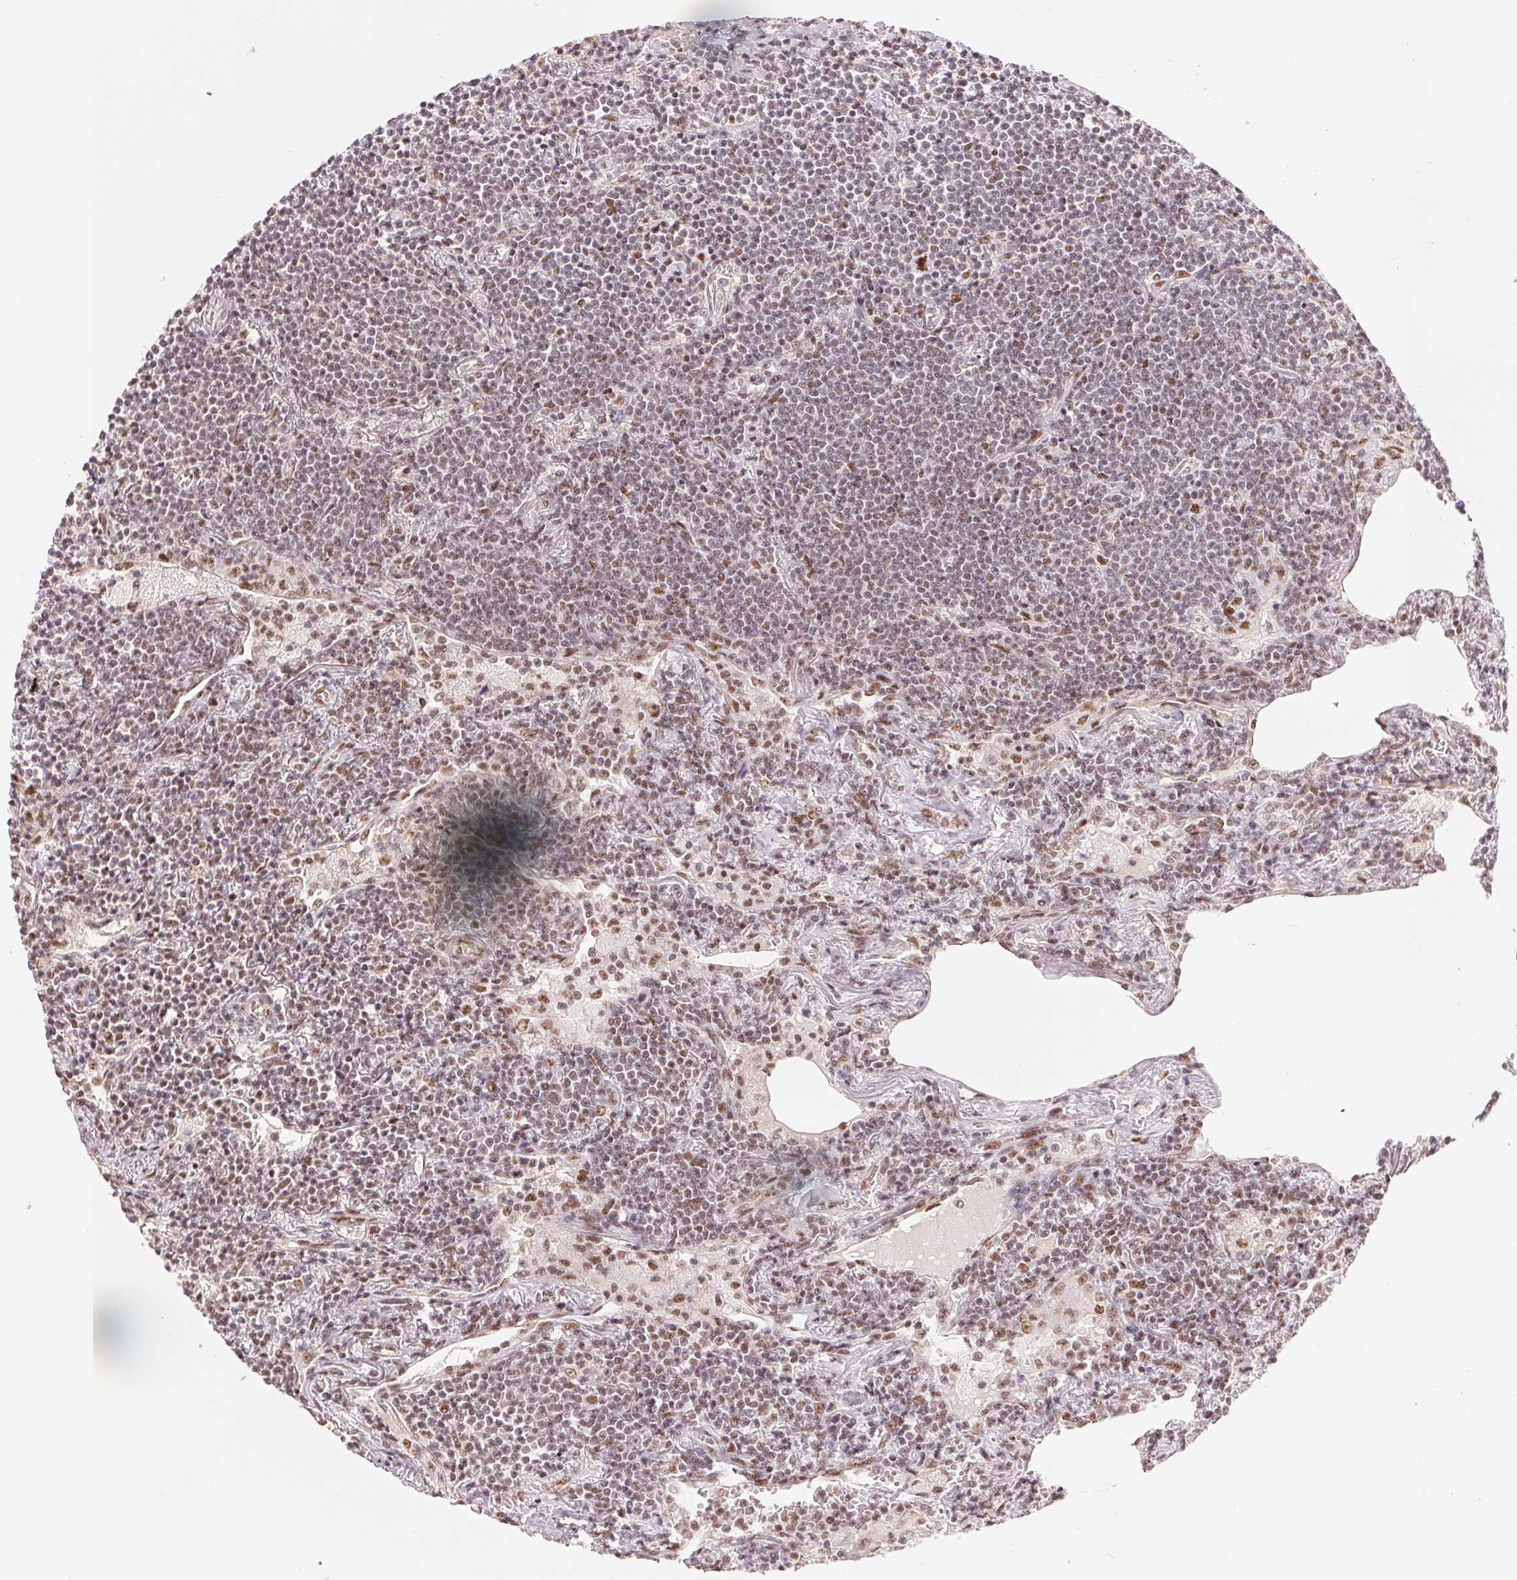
{"staining": {"intensity": "moderate", "quantity": ">75%", "location": "nuclear"}, "tissue": "lymphoma", "cell_type": "Tumor cells", "image_type": "cancer", "snomed": [{"axis": "morphology", "description": "Malignant lymphoma, non-Hodgkin's type, Low grade"}, {"axis": "topography", "description": "Lung"}], "caption": "DAB immunohistochemical staining of lymphoma displays moderate nuclear protein expression in about >75% of tumor cells. The protein is shown in brown color, while the nuclei are stained blue.", "gene": "SREK1", "patient": {"sex": "female", "age": 71}}